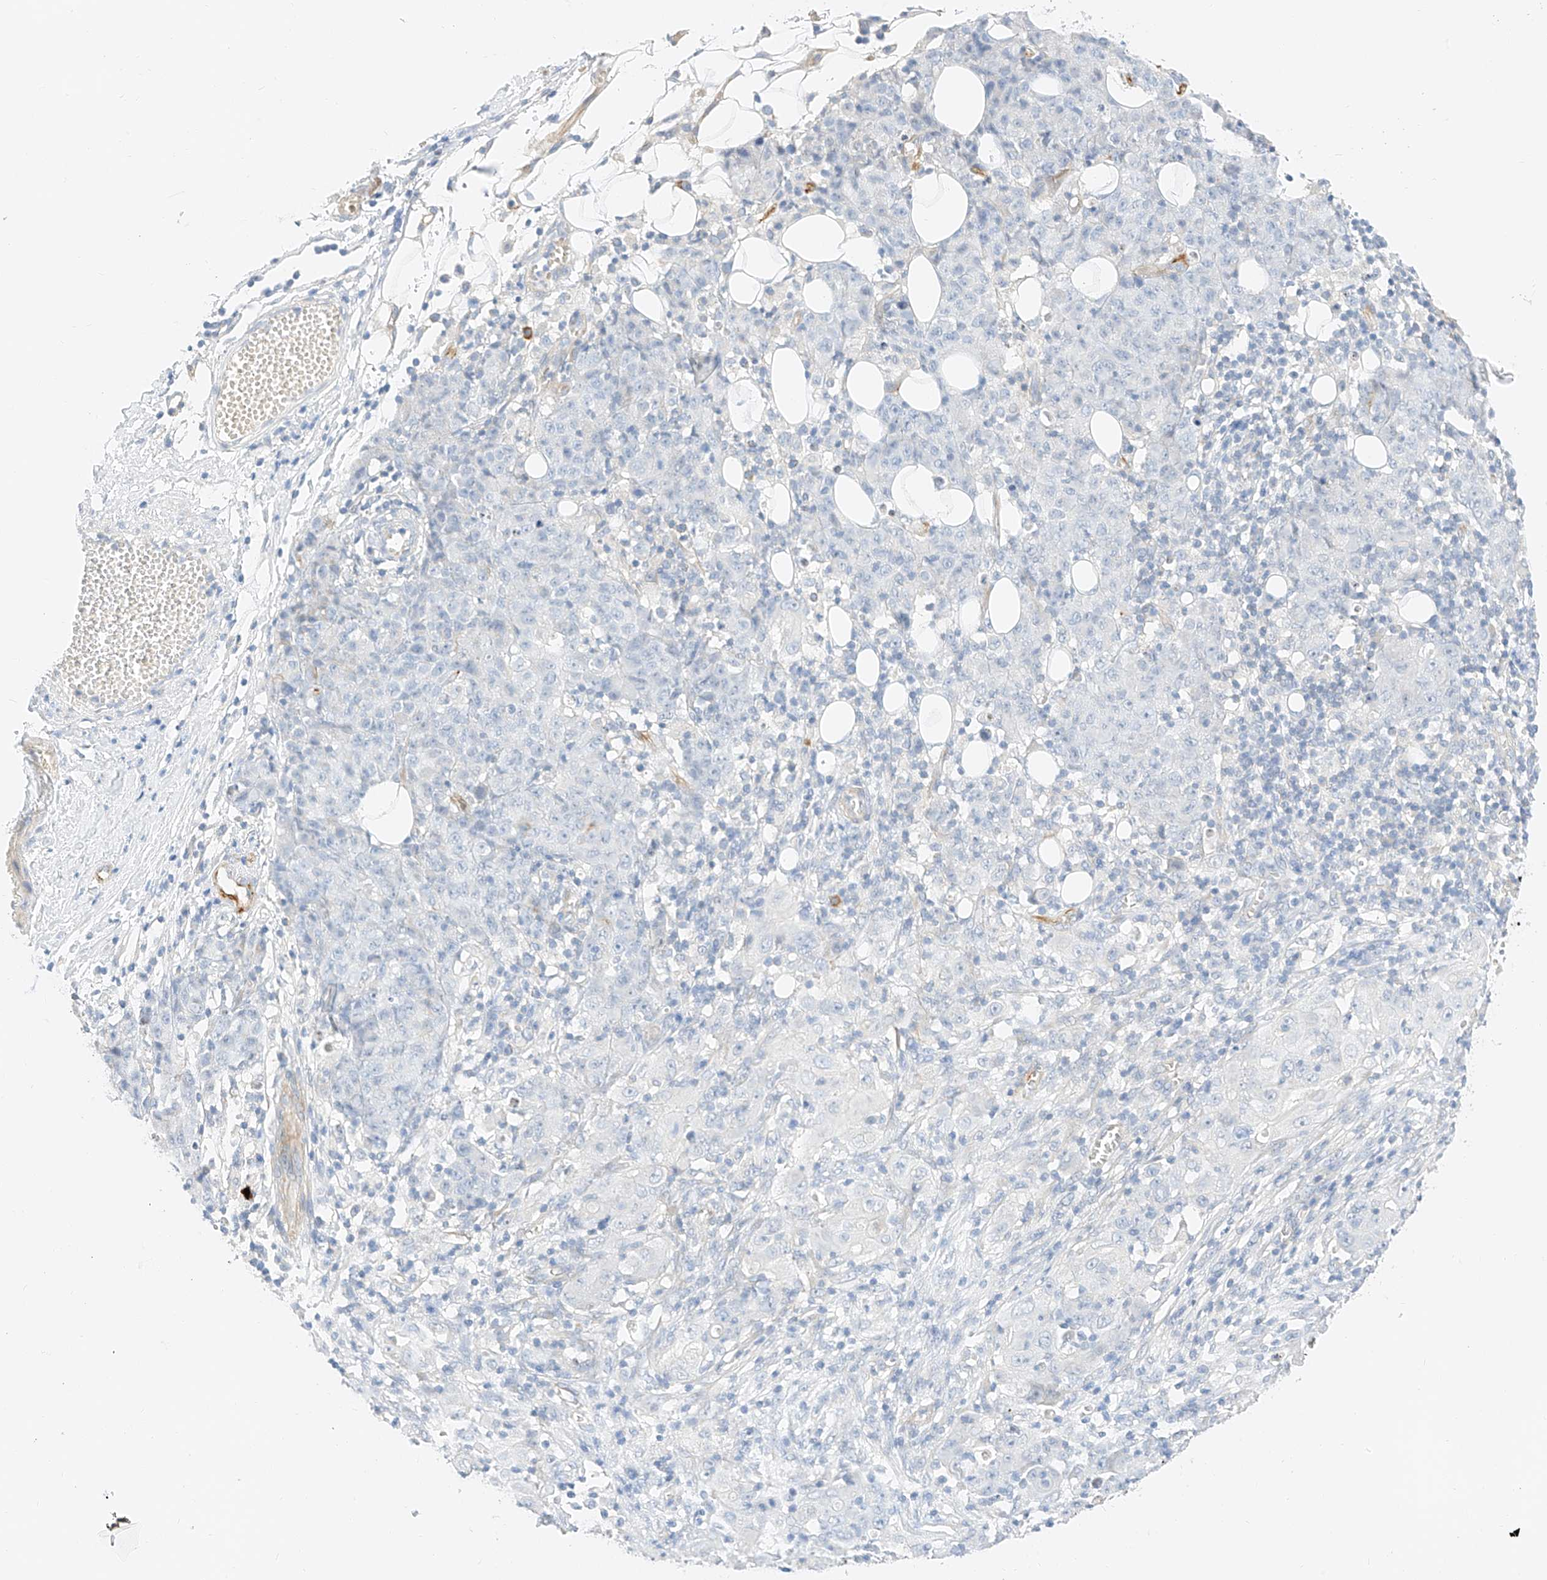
{"staining": {"intensity": "negative", "quantity": "none", "location": "none"}, "tissue": "ovarian cancer", "cell_type": "Tumor cells", "image_type": "cancer", "snomed": [{"axis": "morphology", "description": "Carcinoma, endometroid"}, {"axis": "topography", "description": "Ovary"}], "caption": "Immunohistochemical staining of endometroid carcinoma (ovarian) demonstrates no significant positivity in tumor cells.", "gene": "CDCP2", "patient": {"sex": "female", "age": 42}}